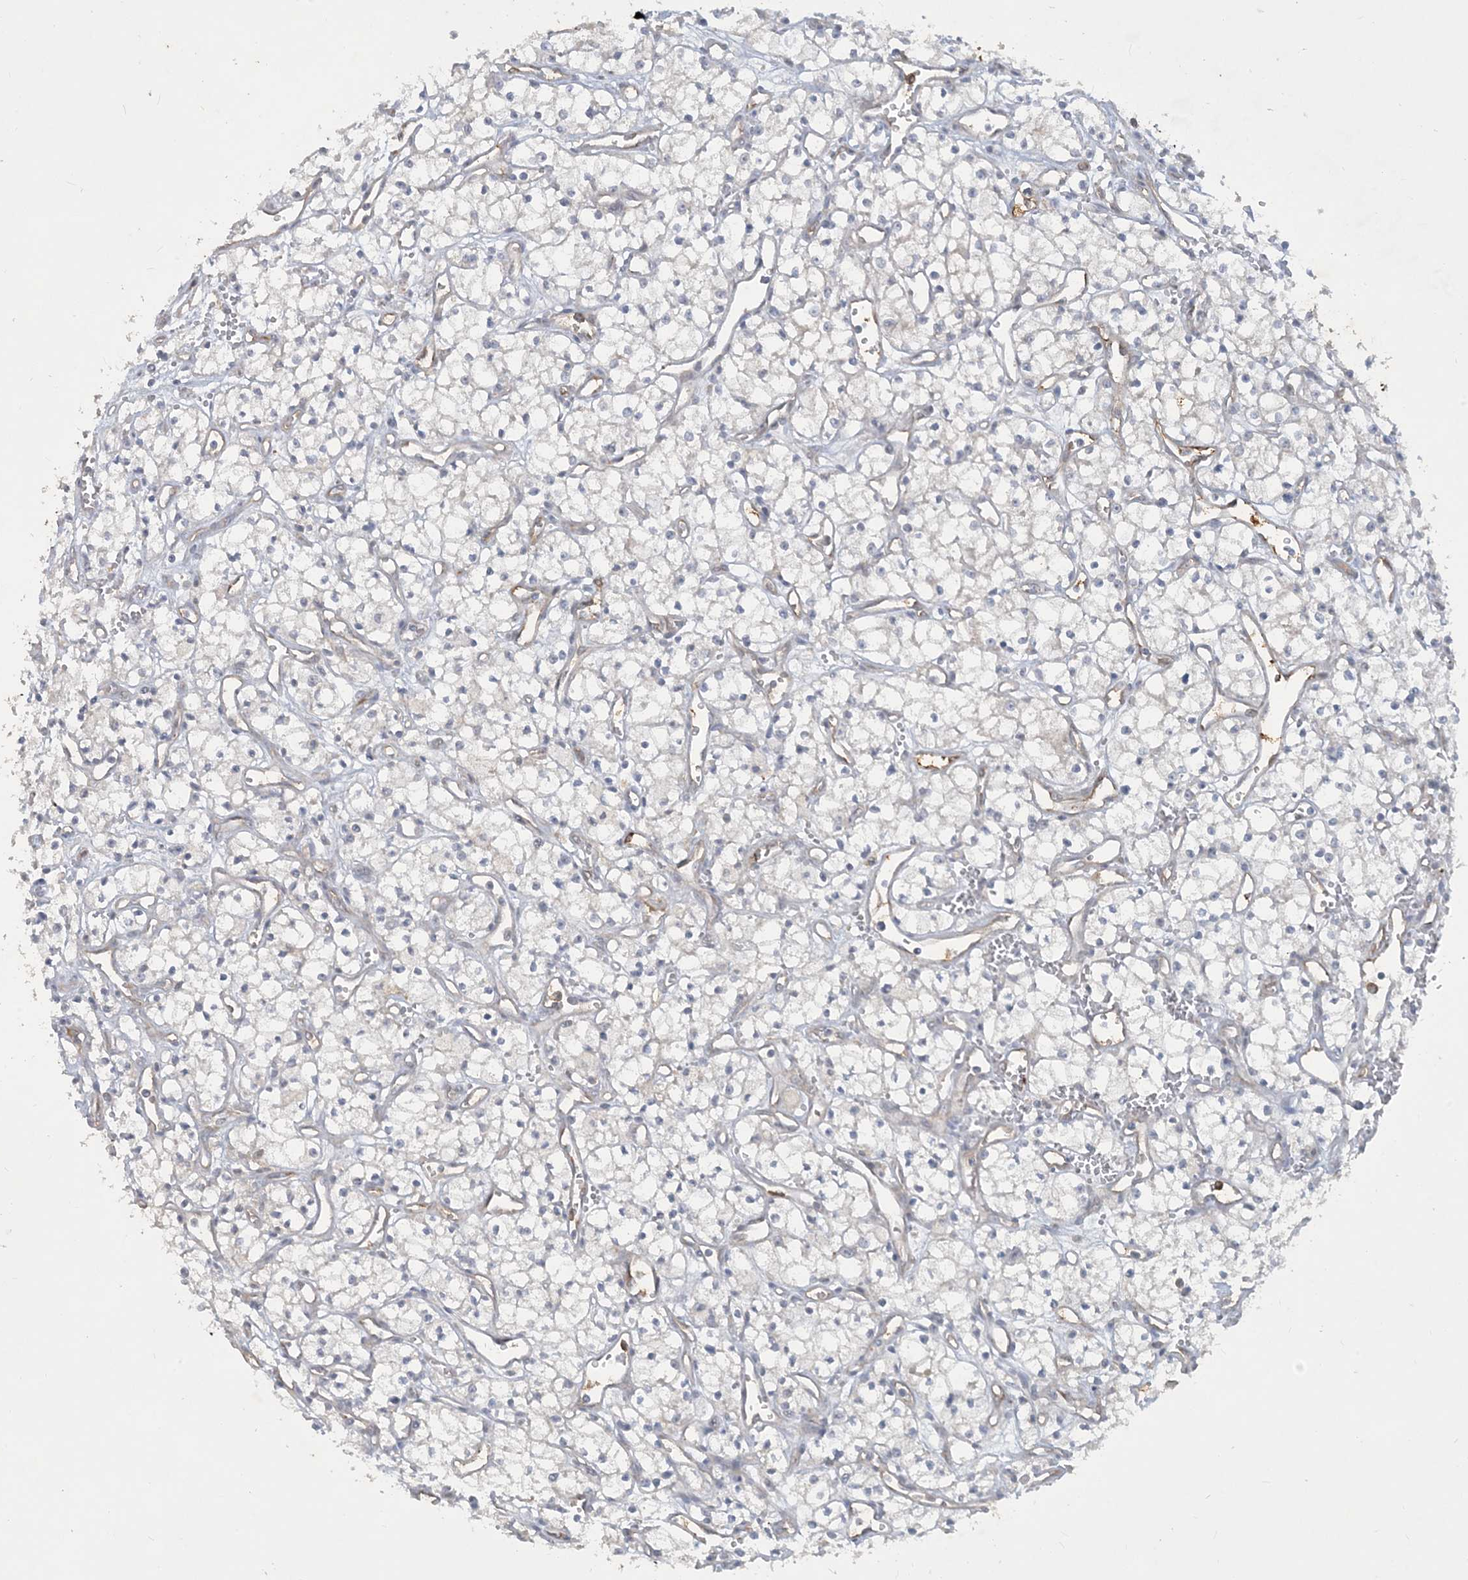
{"staining": {"intensity": "negative", "quantity": "none", "location": "none"}, "tissue": "renal cancer", "cell_type": "Tumor cells", "image_type": "cancer", "snomed": [{"axis": "morphology", "description": "Adenocarcinoma, NOS"}, {"axis": "topography", "description": "Kidney"}], "caption": "IHC photomicrograph of neoplastic tissue: human adenocarcinoma (renal) stained with DAB (3,3'-diaminobenzidine) reveals no significant protein positivity in tumor cells. Nuclei are stained in blue.", "gene": "CDS1", "patient": {"sex": "male", "age": 59}}